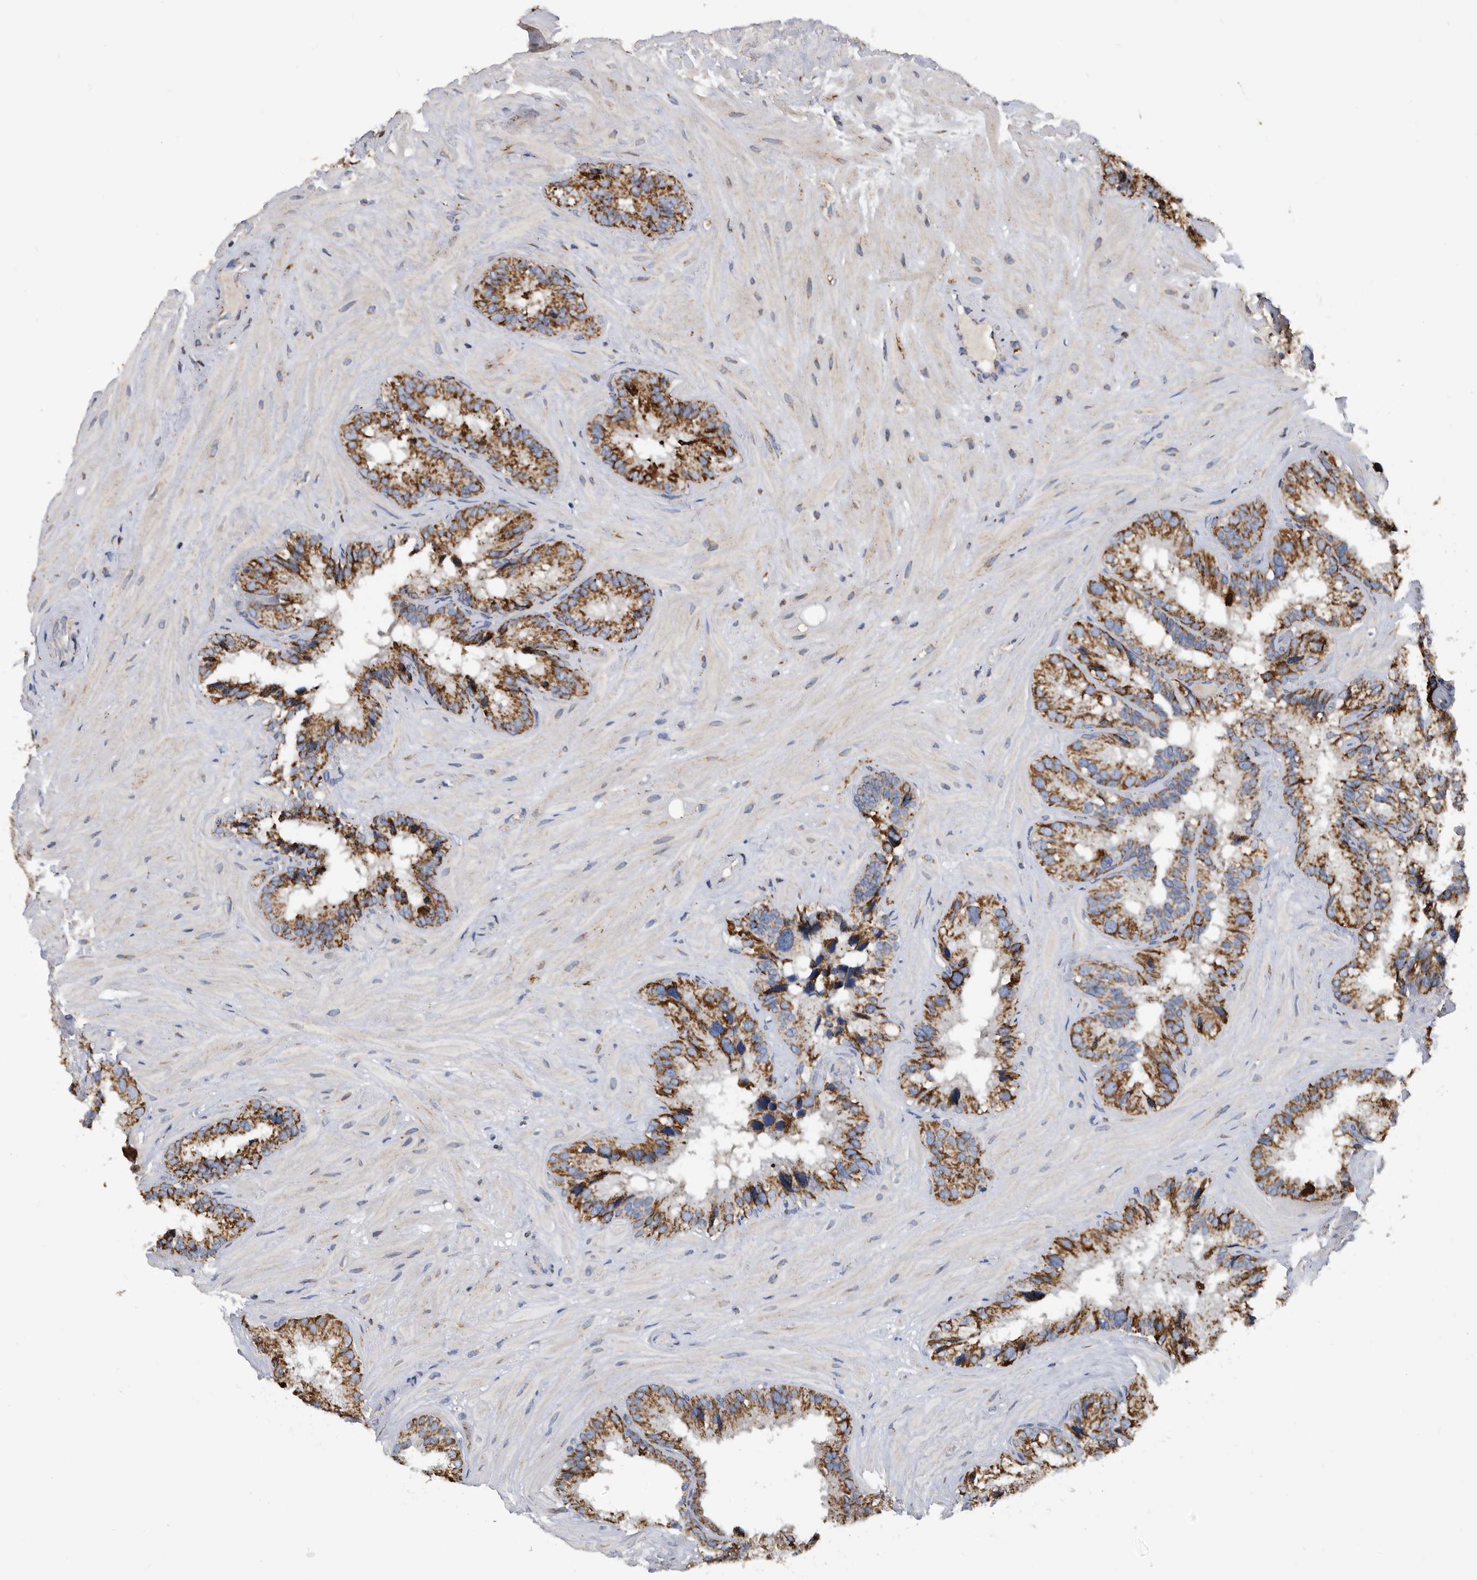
{"staining": {"intensity": "strong", "quantity": ">75%", "location": "cytoplasmic/membranous"}, "tissue": "seminal vesicle", "cell_type": "Glandular cells", "image_type": "normal", "snomed": [{"axis": "morphology", "description": "Normal tissue, NOS"}, {"axis": "topography", "description": "Prostate"}, {"axis": "topography", "description": "Seminal veicle"}], "caption": "Immunohistochemistry photomicrograph of unremarkable seminal vesicle stained for a protein (brown), which exhibits high levels of strong cytoplasmic/membranous staining in about >75% of glandular cells.", "gene": "WFDC1", "patient": {"sex": "male", "age": 68}}